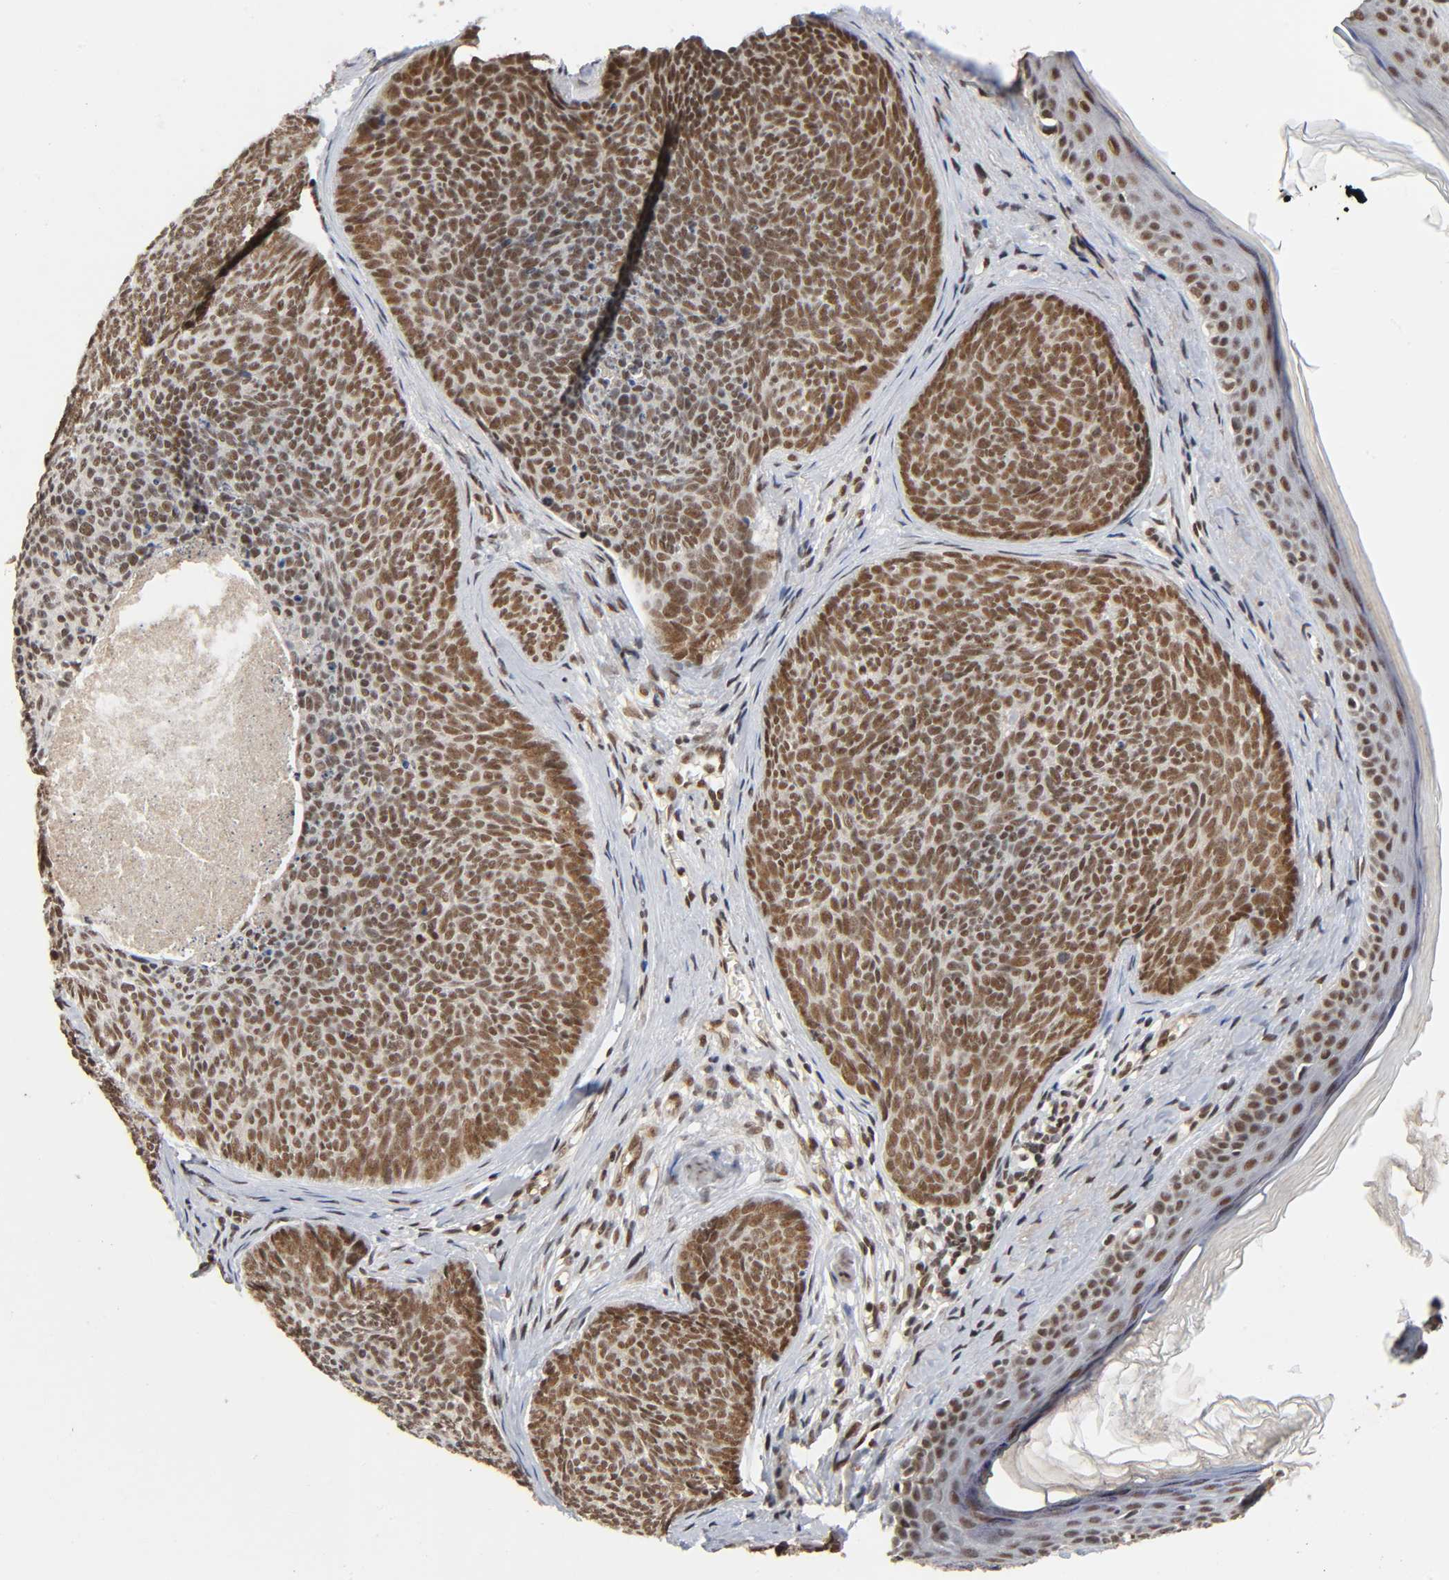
{"staining": {"intensity": "moderate", "quantity": ">75%", "location": "cytoplasmic/membranous,nuclear"}, "tissue": "skin cancer", "cell_type": "Tumor cells", "image_type": "cancer", "snomed": [{"axis": "morphology", "description": "Normal tissue, NOS"}, {"axis": "morphology", "description": "Basal cell carcinoma"}, {"axis": "topography", "description": "Skin"}], "caption": "Skin cancer was stained to show a protein in brown. There is medium levels of moderate cytoplasmic/membranous and nuclear positivity in about >75% of tumor cells.", "gene": "ZNF384", "patient": {"sex": "female", "age": 69}}